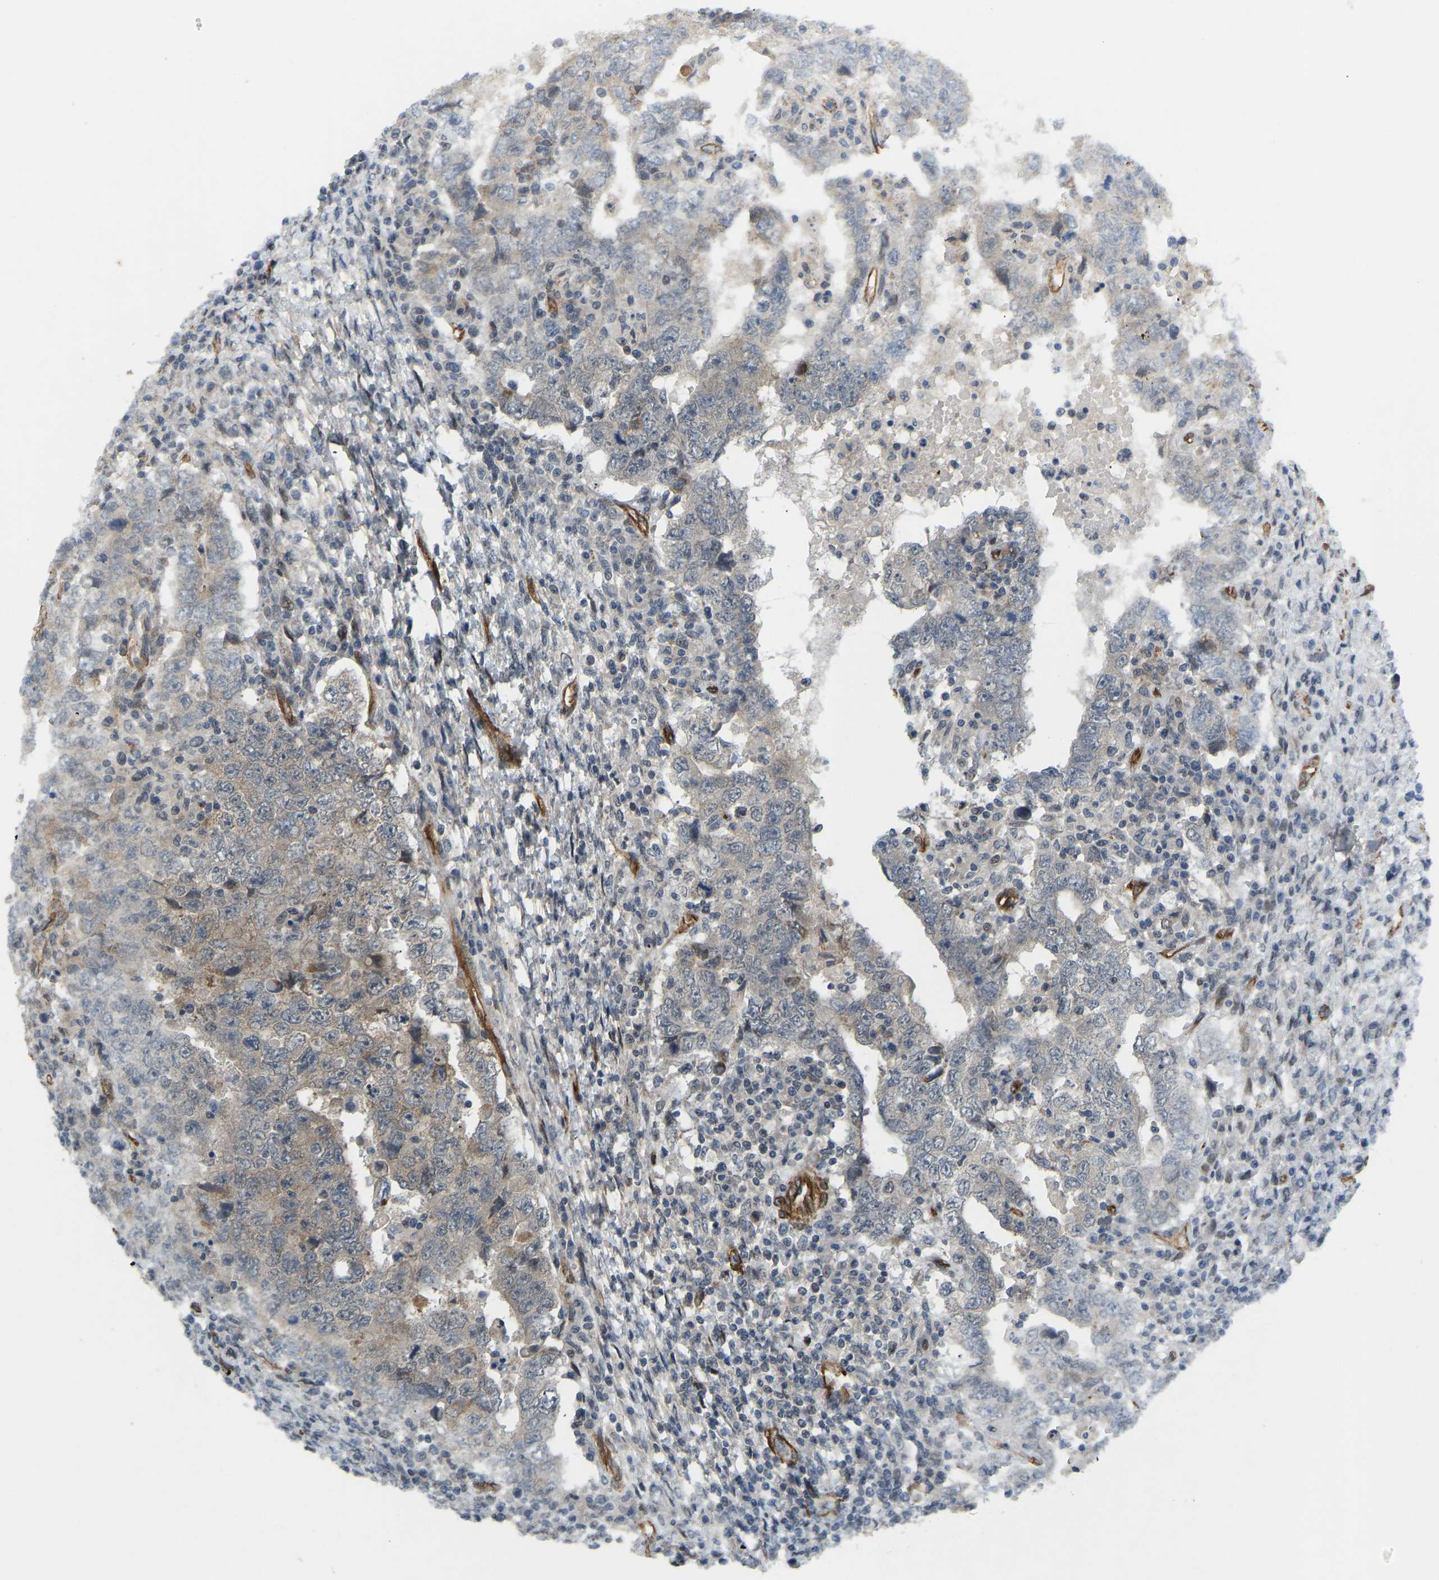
{"staining": {"intensity": "weak", "quantity": "<25%", "location": "cytoplasmic/membranous"}, "tissue": "testis cancer", "cell_type": "Tumor cells", "image_type": "cancer", "snomed": [{"axis": "morphology", "description": "Carcinoma, Embryonal, NOS"}, {"axis": "topography", "description": "Testis"}], "caption": "IHC of testis cancer shows no staining in tumor cells.", "gene": "NMB", "patient": {"sex": "male", "age": 26}}